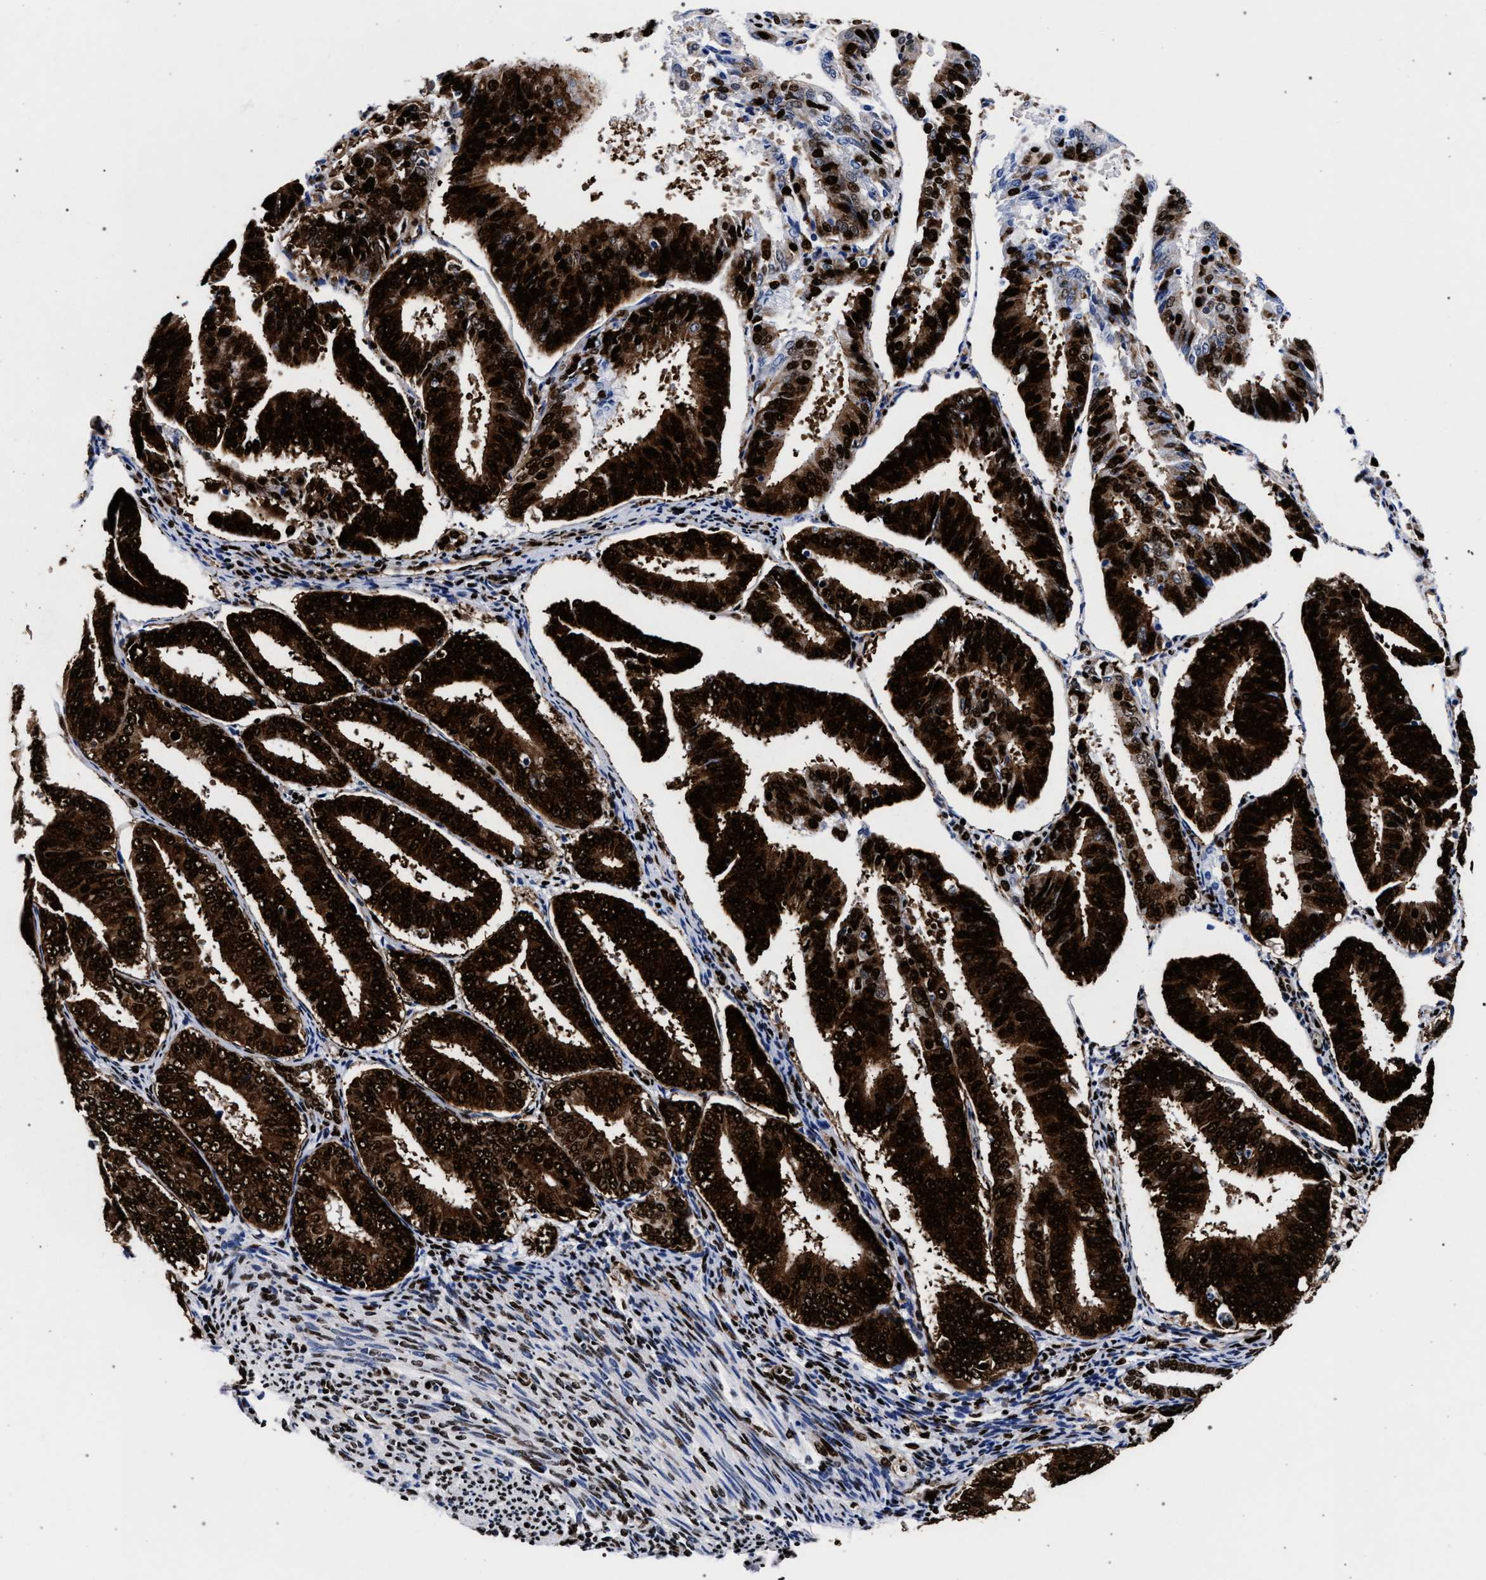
{"staining": {"intensity": "strong", "quantity": ">75%", "location": "cytoplasmic/membranous,nuclear"}, "tissue": "endometrial cancer", "cell_type": "Tumor cells", "image_type": "cancer", "snomed": [{"axis": "morphology", "description": "Adenocarcinoma, NOS"}, {"axis": "topography", "description": "Endometrium"}], "caption": "A high-resolution image shows IHC staining of endometrial adenocarcinoma, which shows strong cytoplasmic/membranous and nuclear positivity in approximately >75% of tumor cells.", "gene": "HNRNPA1", "patient": {"sex": "female", "age": 63}}